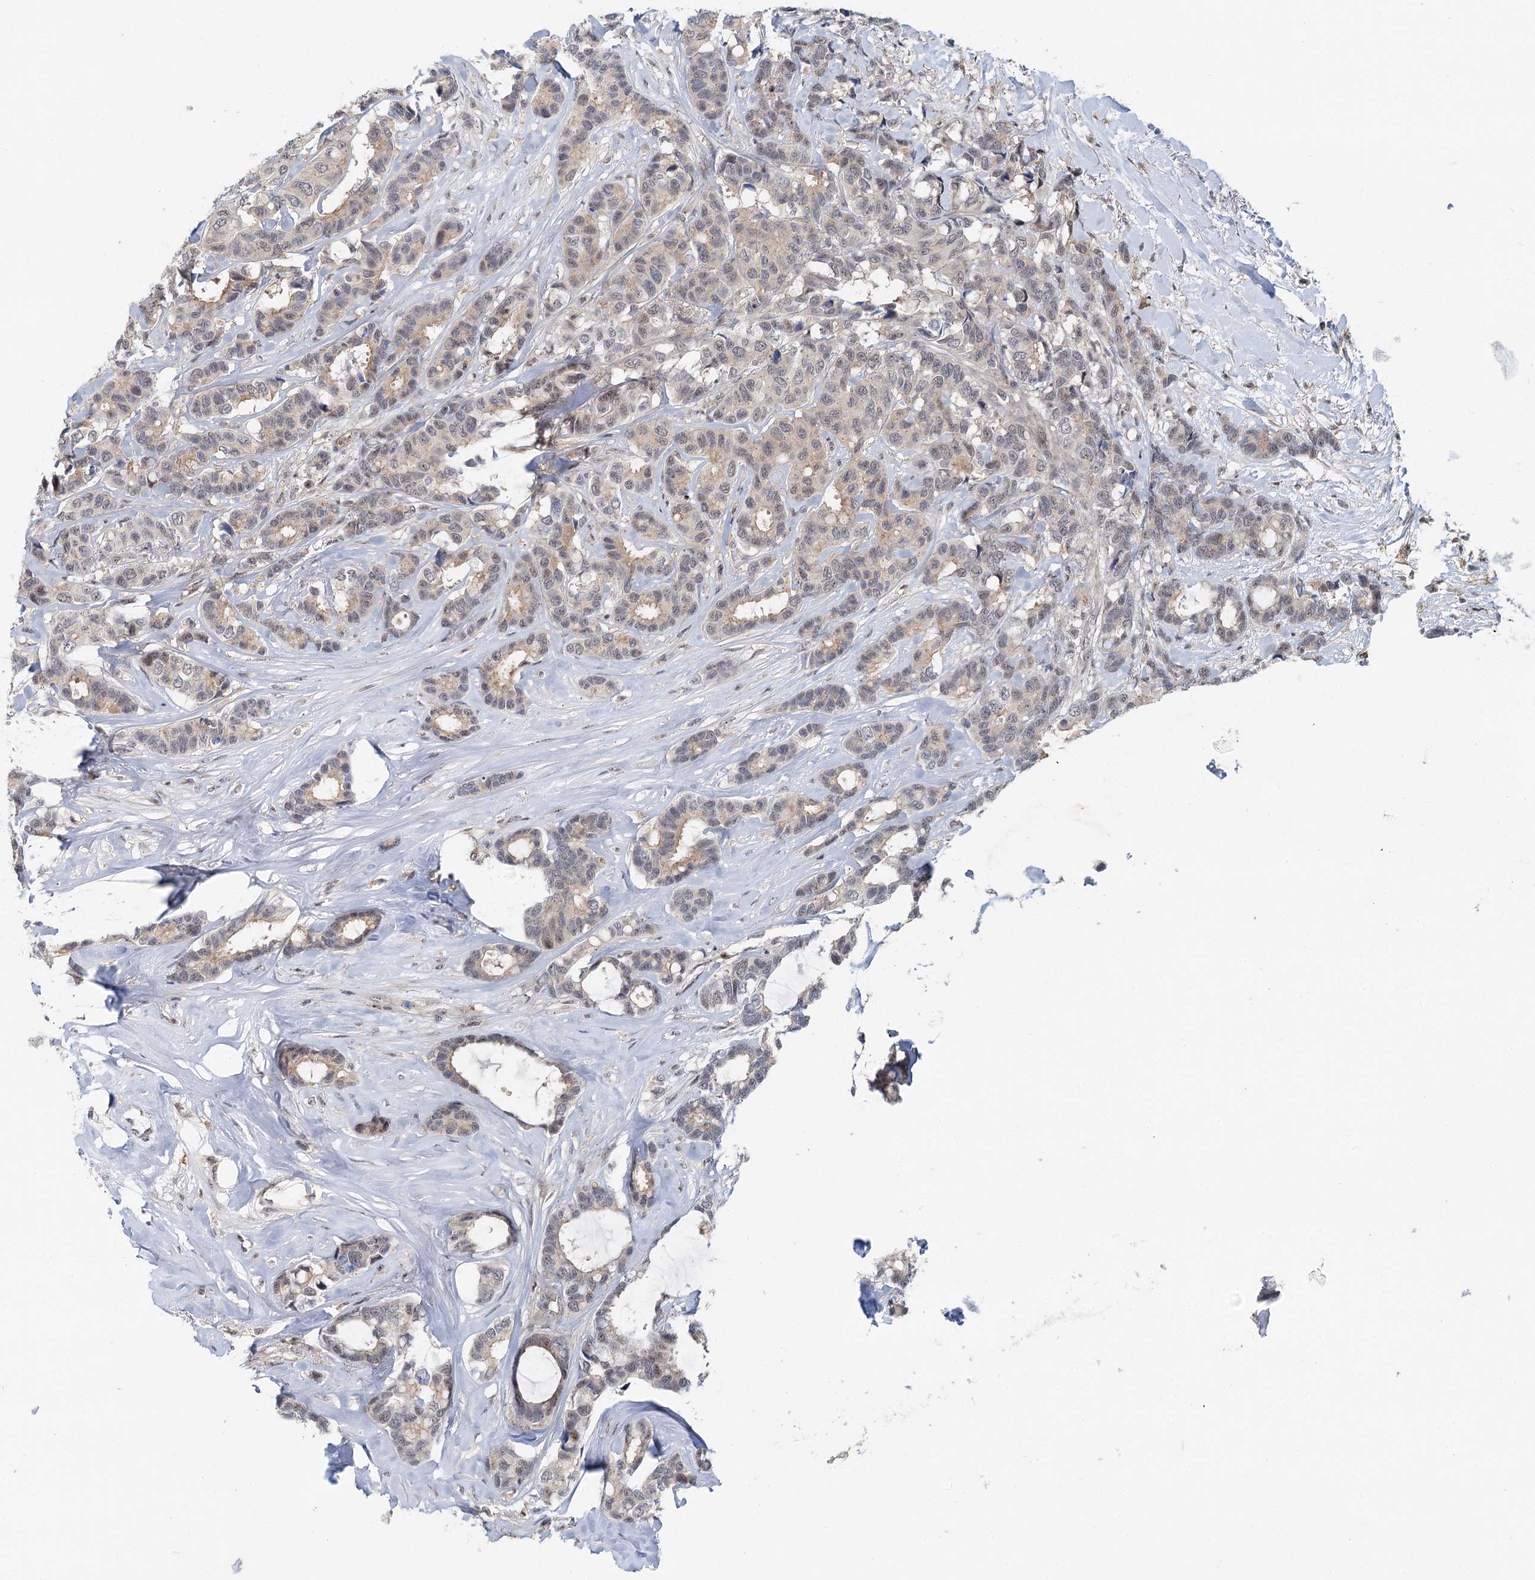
{"staining": {"intensity": "weak", "quantity": "<25%", "location": "cytoplasmic/membranous,nuclear"}, "tissue": "breast cancer", "cell_type": "Tumor cells", "image_type": "cancer", "snomed": [{"axis": "morphology", "description": "Duct carcinoma"}, {"axis": "topography", "description": "Breast"}], "caption": "The image displays no significant positivity in tumor cells of breast cancer (invasive ductal carcinoma).", "gene": "CDC42SE2", "patient": {"sex": "female", "age": 87}}